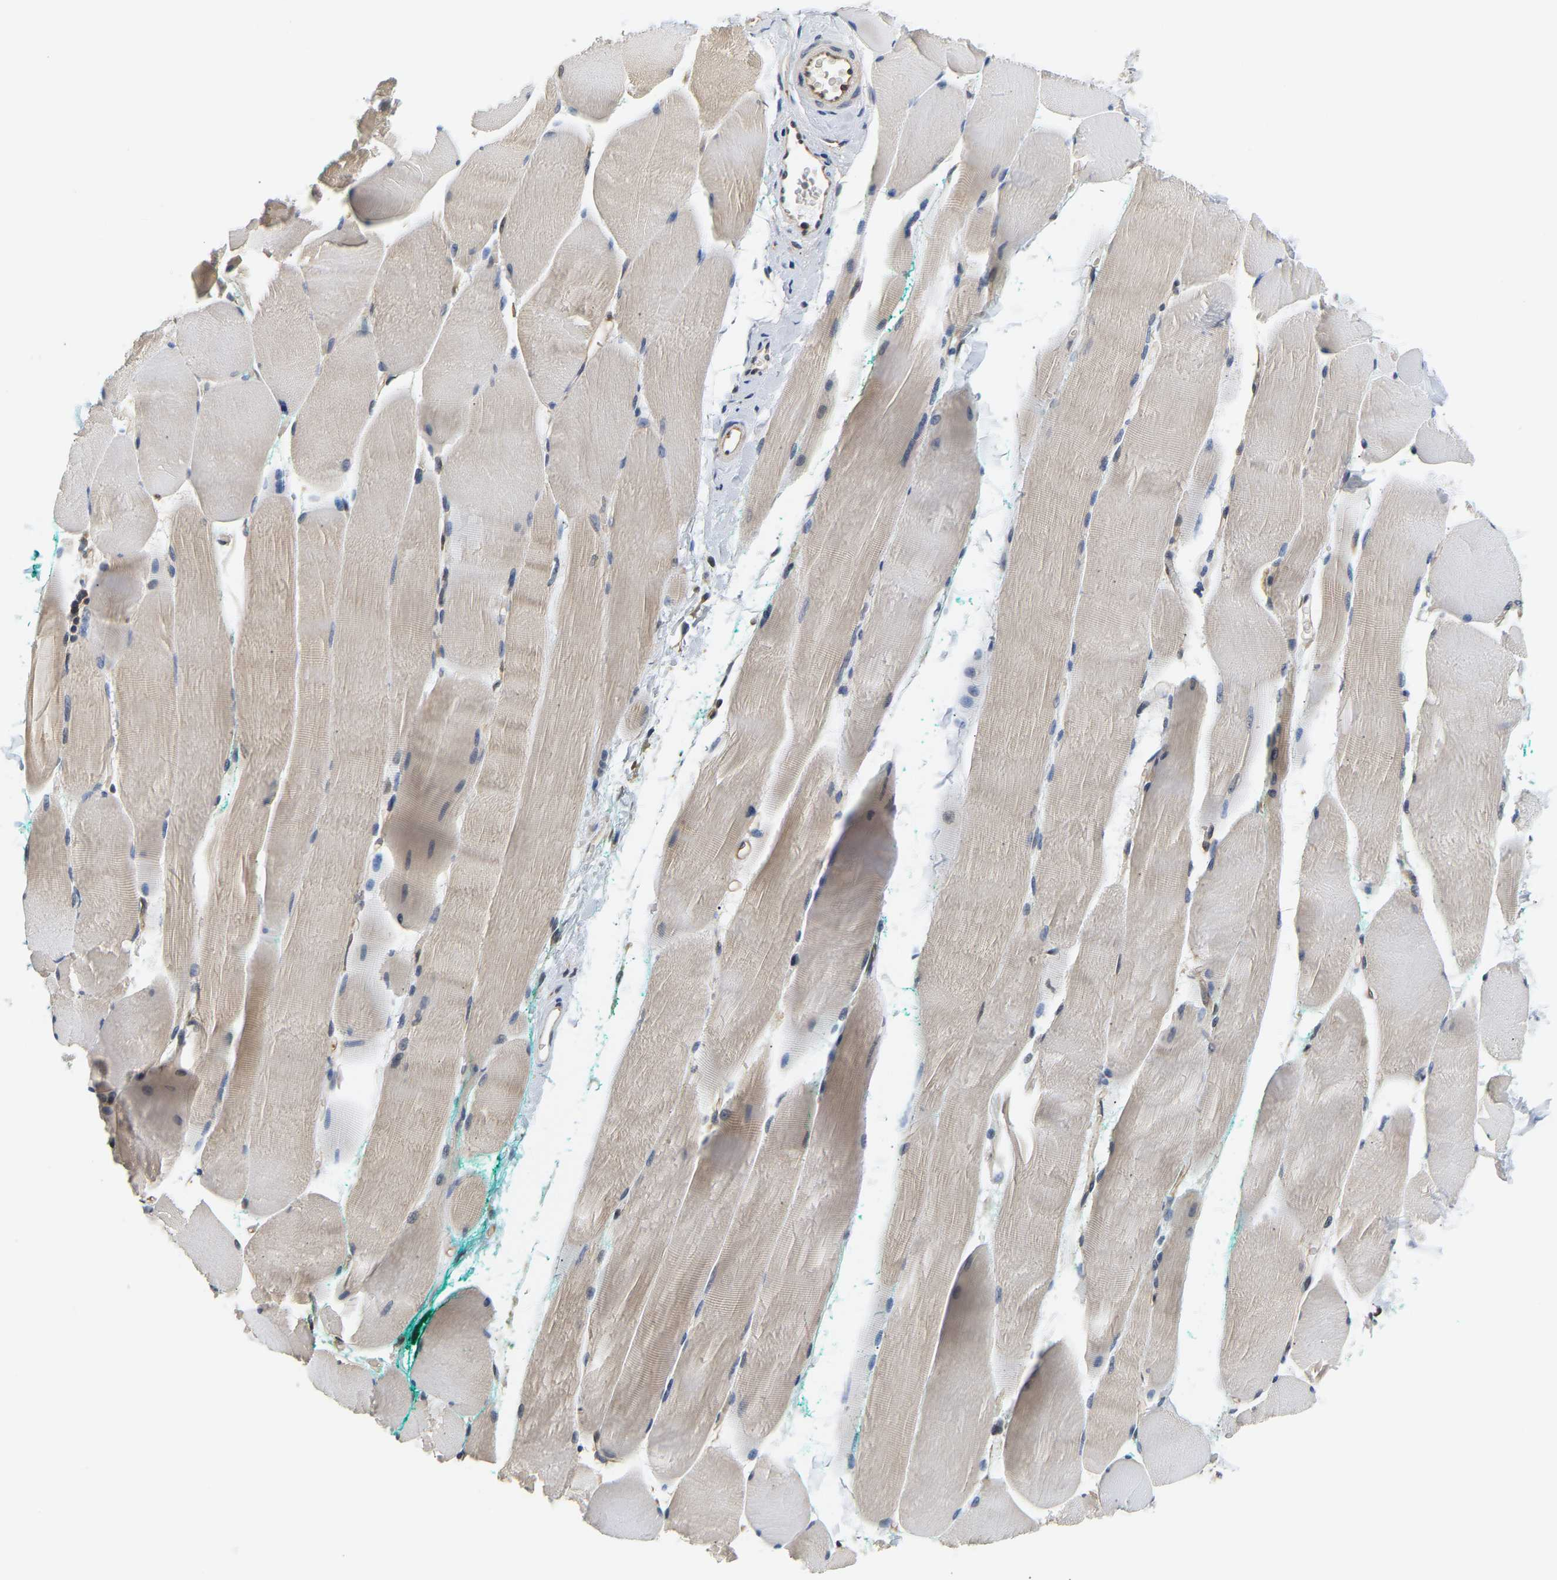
{"staining": {"intensity": "weak", "quantity": "25%-75%", "location": "cytoplasmic/membranous"}, "tissue": "skeletal muscle", "cell_type": "Myocytes", "image_type": "normal", "snomed": [{"axis": "morphology", "description": "Normal tissue, NOS"}, {"axis": "morphology", "description": "Squamous cell carcinoma, NOS"}, {"axis": "topography", "description": "Skeletal muscle"}], "caption": "Skeletal muscle was stained to show a protein in brown. There is low levels of weak cytoplasmic/membranous expression in about 25%-75% of myocytes. (DAB (3,3'-diaminobenzidine) IHC, brown staining for protein, blue staining for nuclei).", "gene": "ARHGEF12", "patient": {"sex": "male", "age": 51}}